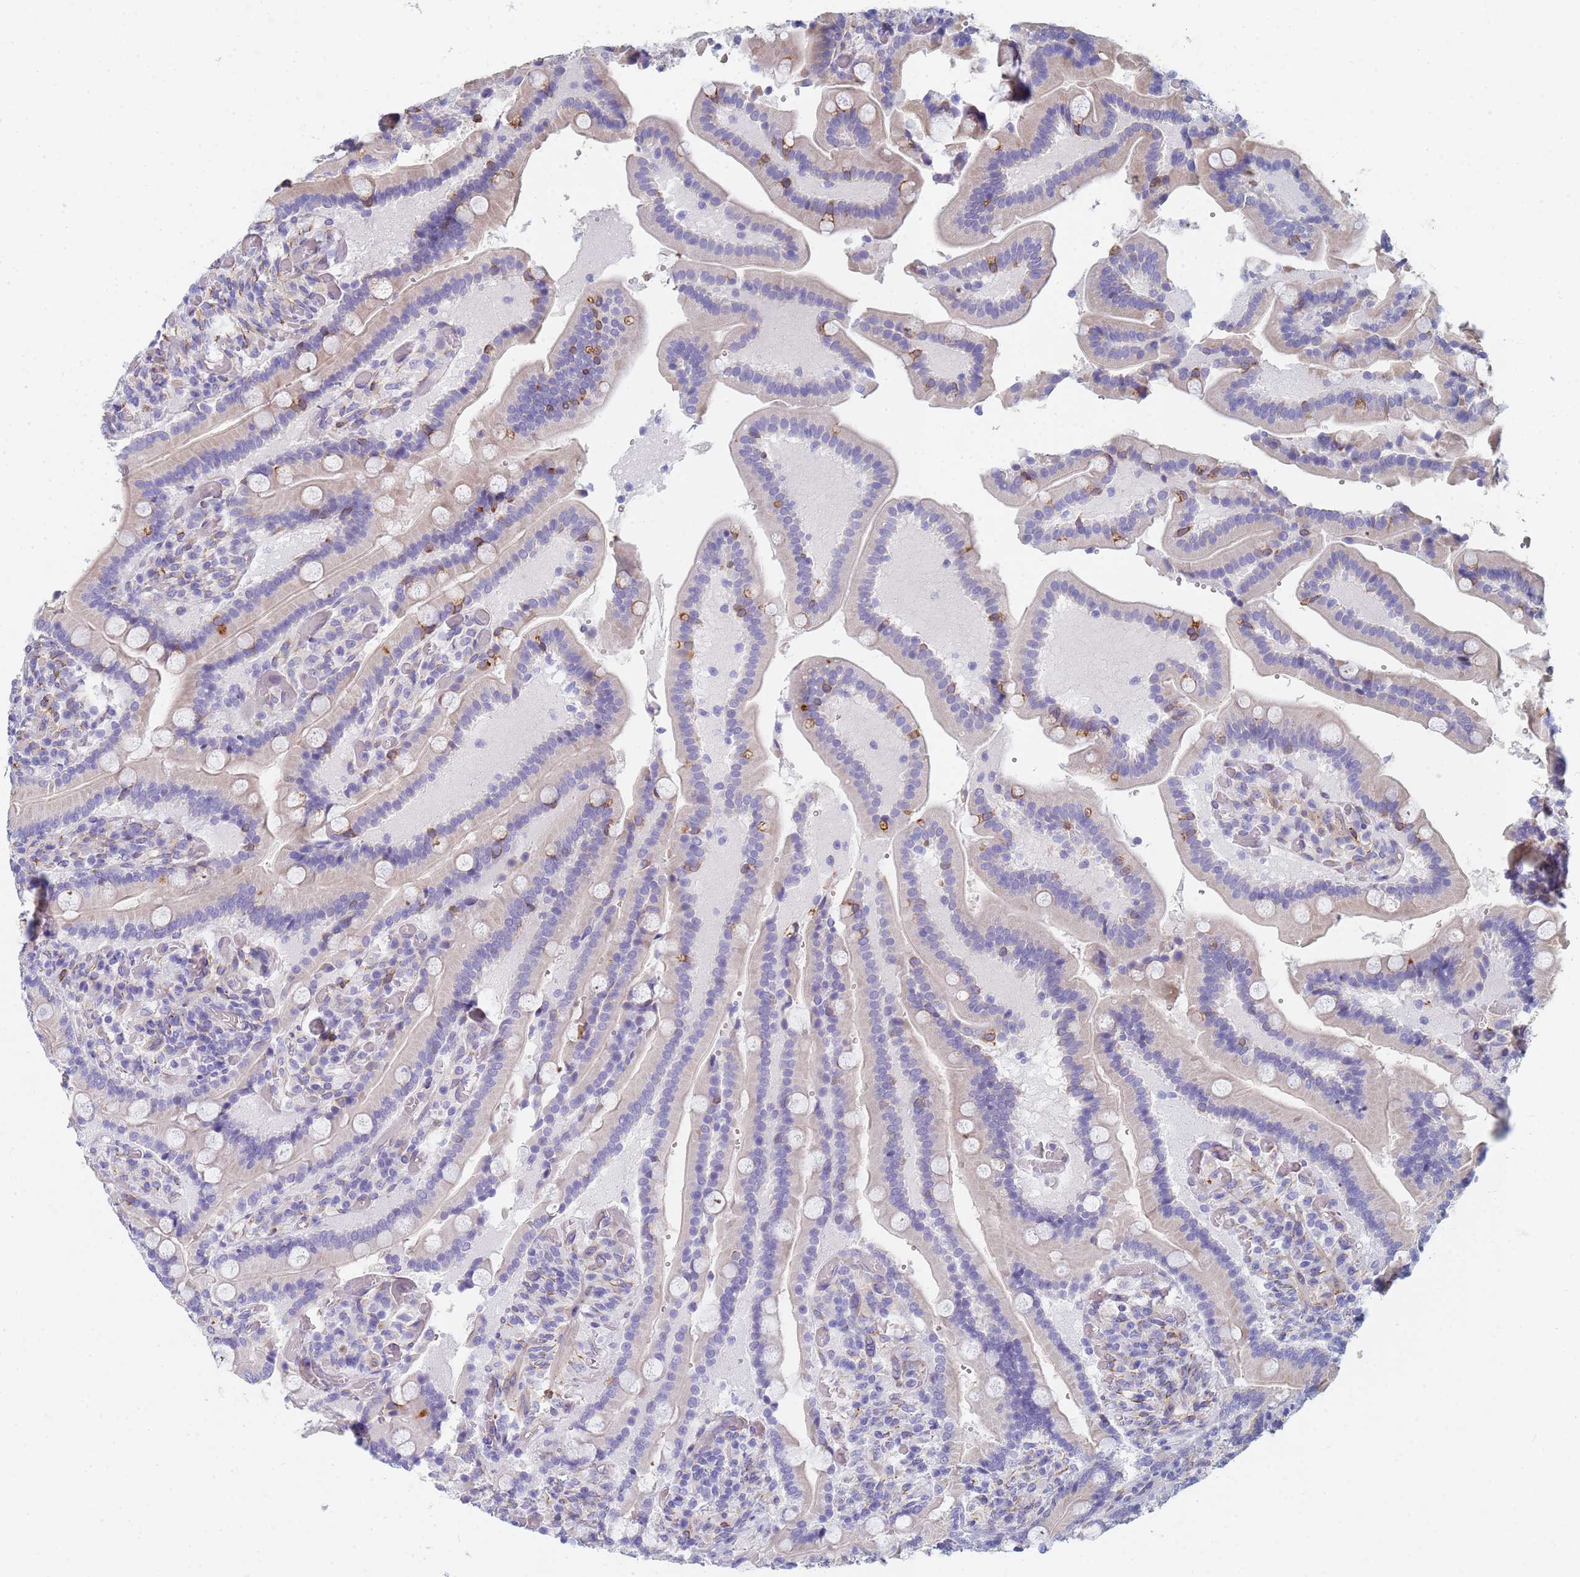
{"staining": {"intensity": "strong", "quantity": "<25%", "location": "cytoplasmic/membranous"}, "tissue": "duodenum", "cell_type": "Glandular cells", "image_type": "normal", "snomed": [{"axis": "morphology", "description": "Normal tissue, NOS"}, {"axis": "topography", "description": "Duodenum"}], "caption": "Immunohistochemical staining of benign duodenum reveals <25% levels of strong cytoplasmic/membranous protein staining in about <25% of glandular cells.", "gene": "GDAP2", "patient": {"sex": "female", "age": 62}}